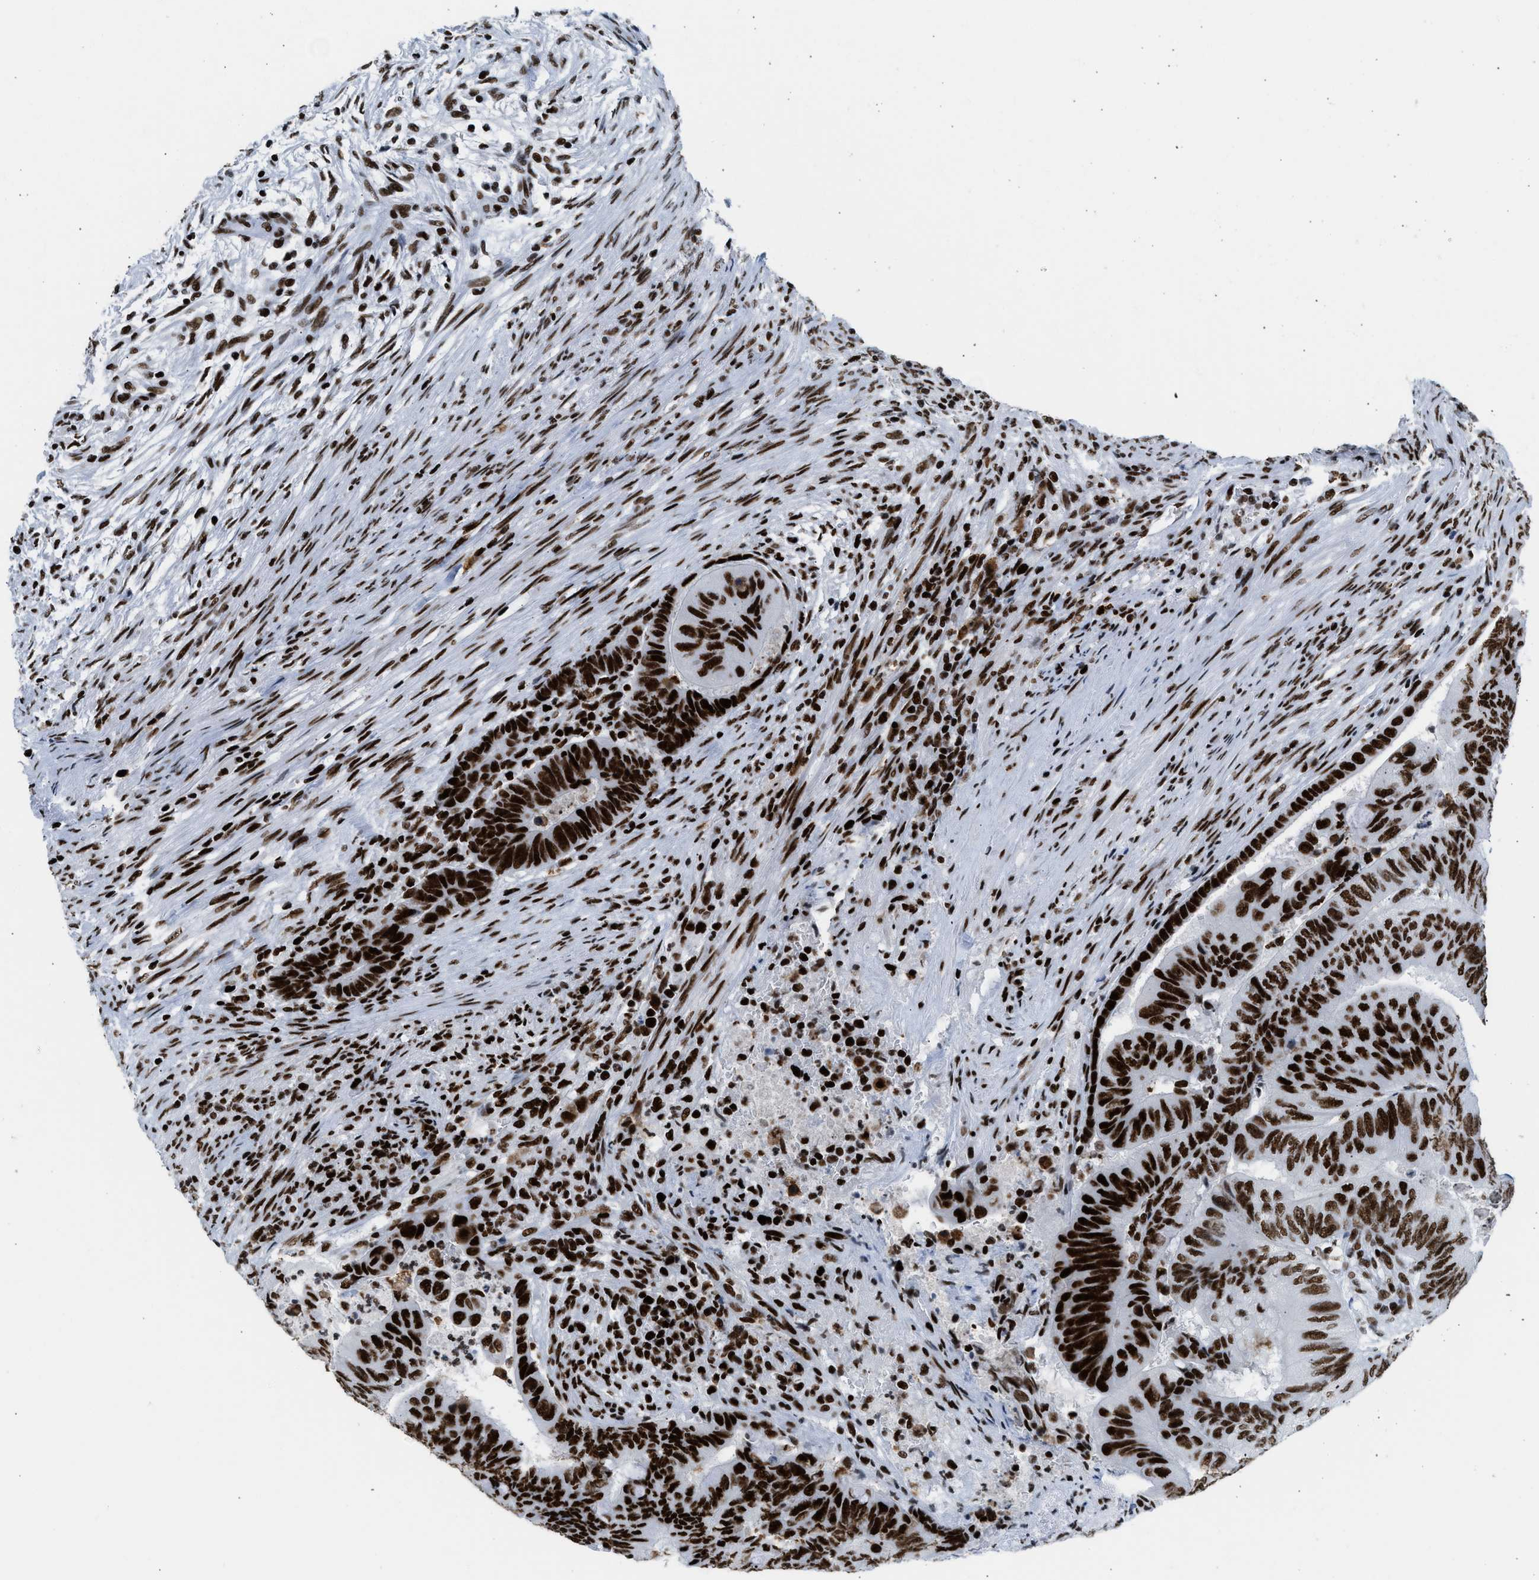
{"staining": {"intensity": "strong", "quantity": ">75%", "location": "nuclear"}, "tissue": "colorectal cancer", "cell_type": "Tumor cells", "image_type": "cancer", "snomed": [{"axis": "morphology", "description": "Normal tissue, NOS"}, {"axis": "morphology", "description": "Adenocarcinoma, NOS"}, {"axis": "topography", "description": "Rectum"}, {"axis": "topography", "description": "Peripheral nerve tissue"}], "caption": "IHC image of adenocarcinoma (colorectal) stained for a protein (brown), which exhibits high levels of strong nuclear positivity in about >75% of tumor cells.", "gene": "PIF1", "patient": {"sex": "male", "age": 92}}